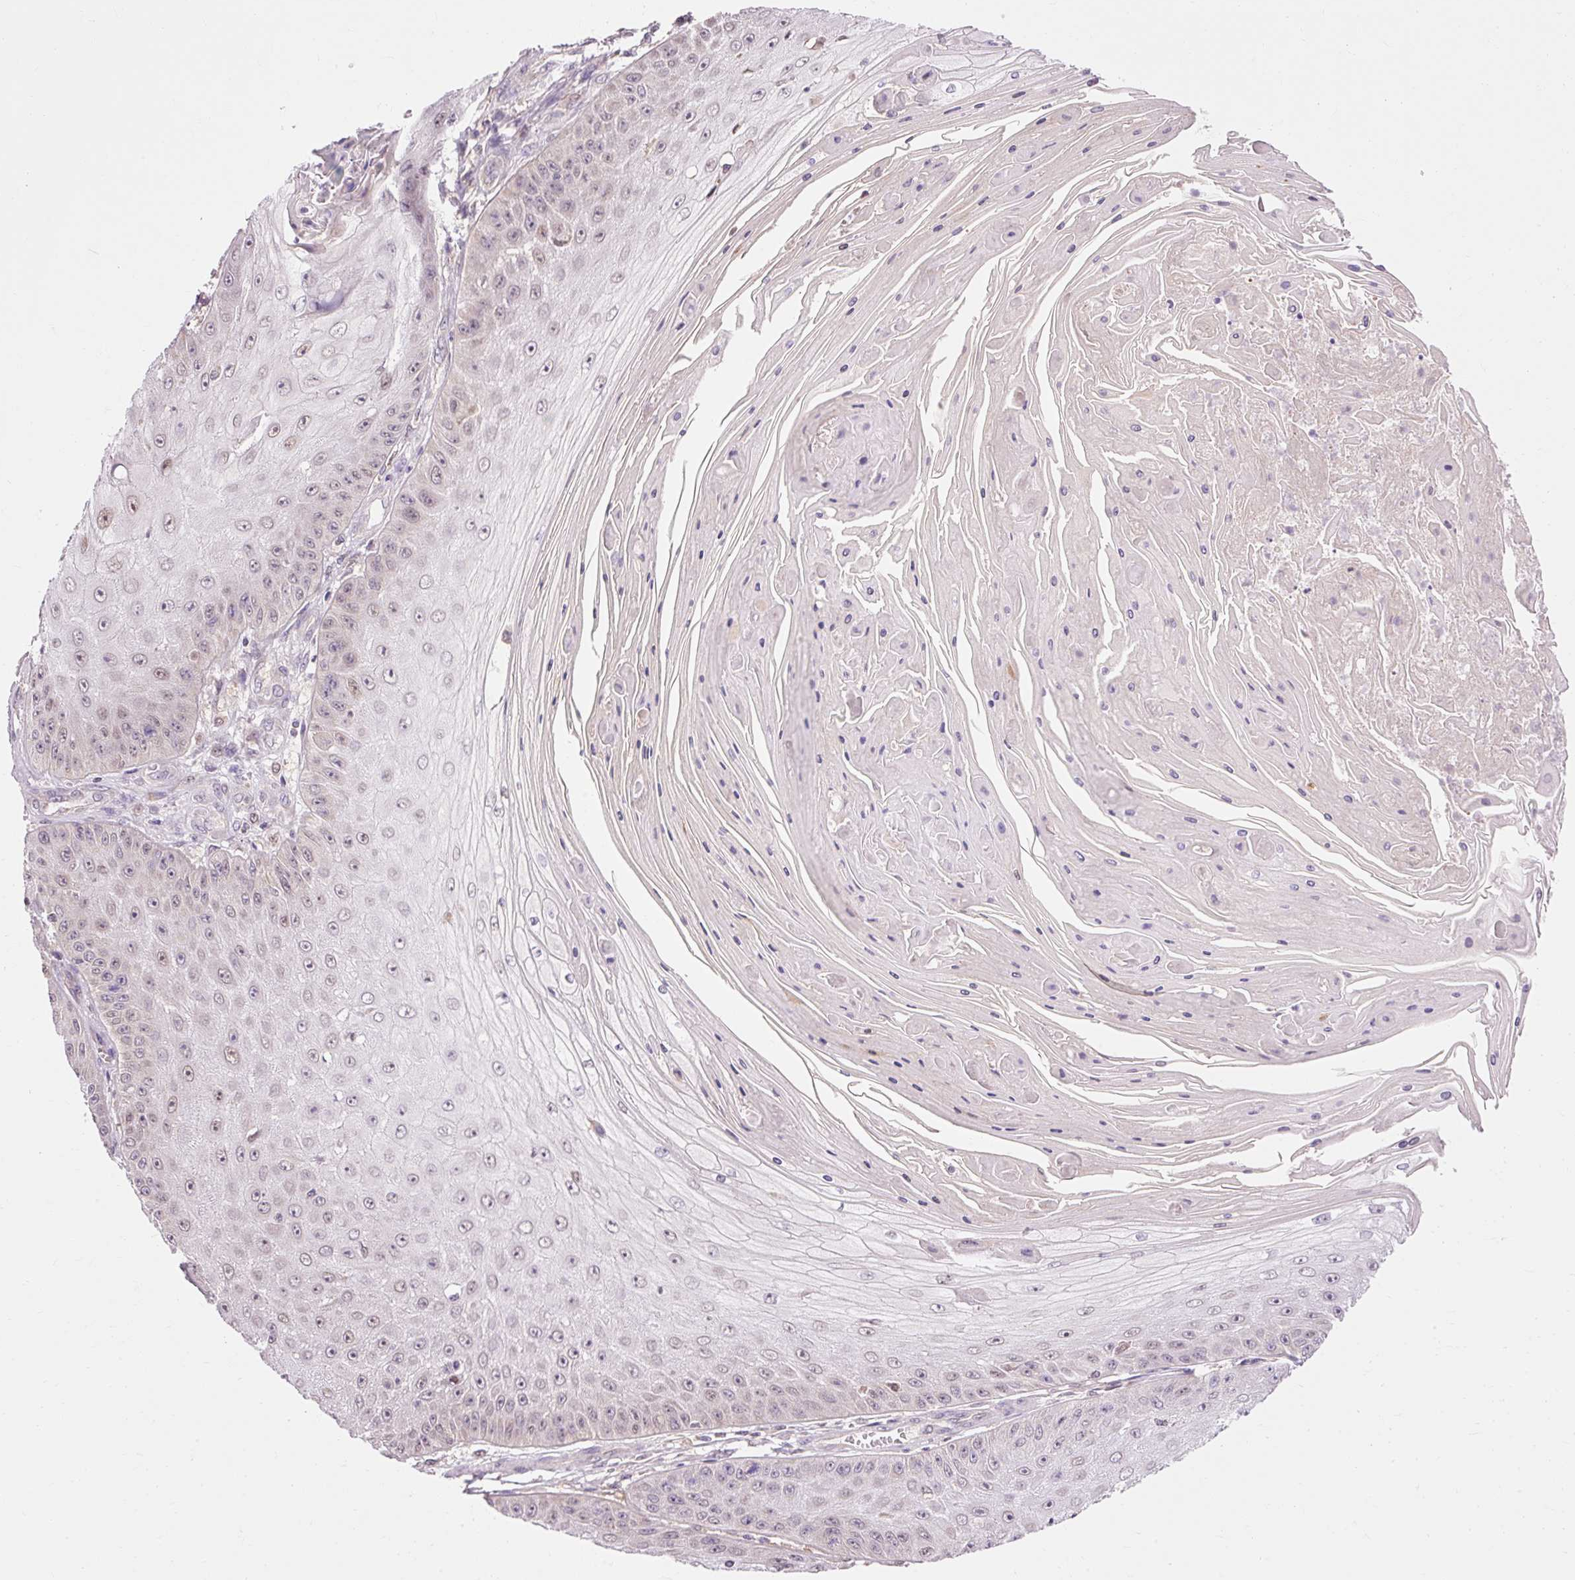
{"staining": {"intensity": "weak", "quantity": "<25%", "location": "nuclear"}, "tissue": "skin cancer", "cell_type": "Tumor cells", "image_type": "cancer", "snomed": [{"axis": "morphology", "description": "Squamous cell carcinoma, NOS"}, {"axis": "topography", "description": "Skin"}], "caption": "The photomicrograph shows no staining of tumor cells in skin cancer (squamous cell carcinoma).", "gene": "IMMT", "patient": {"sex": "male", "age": 70}}